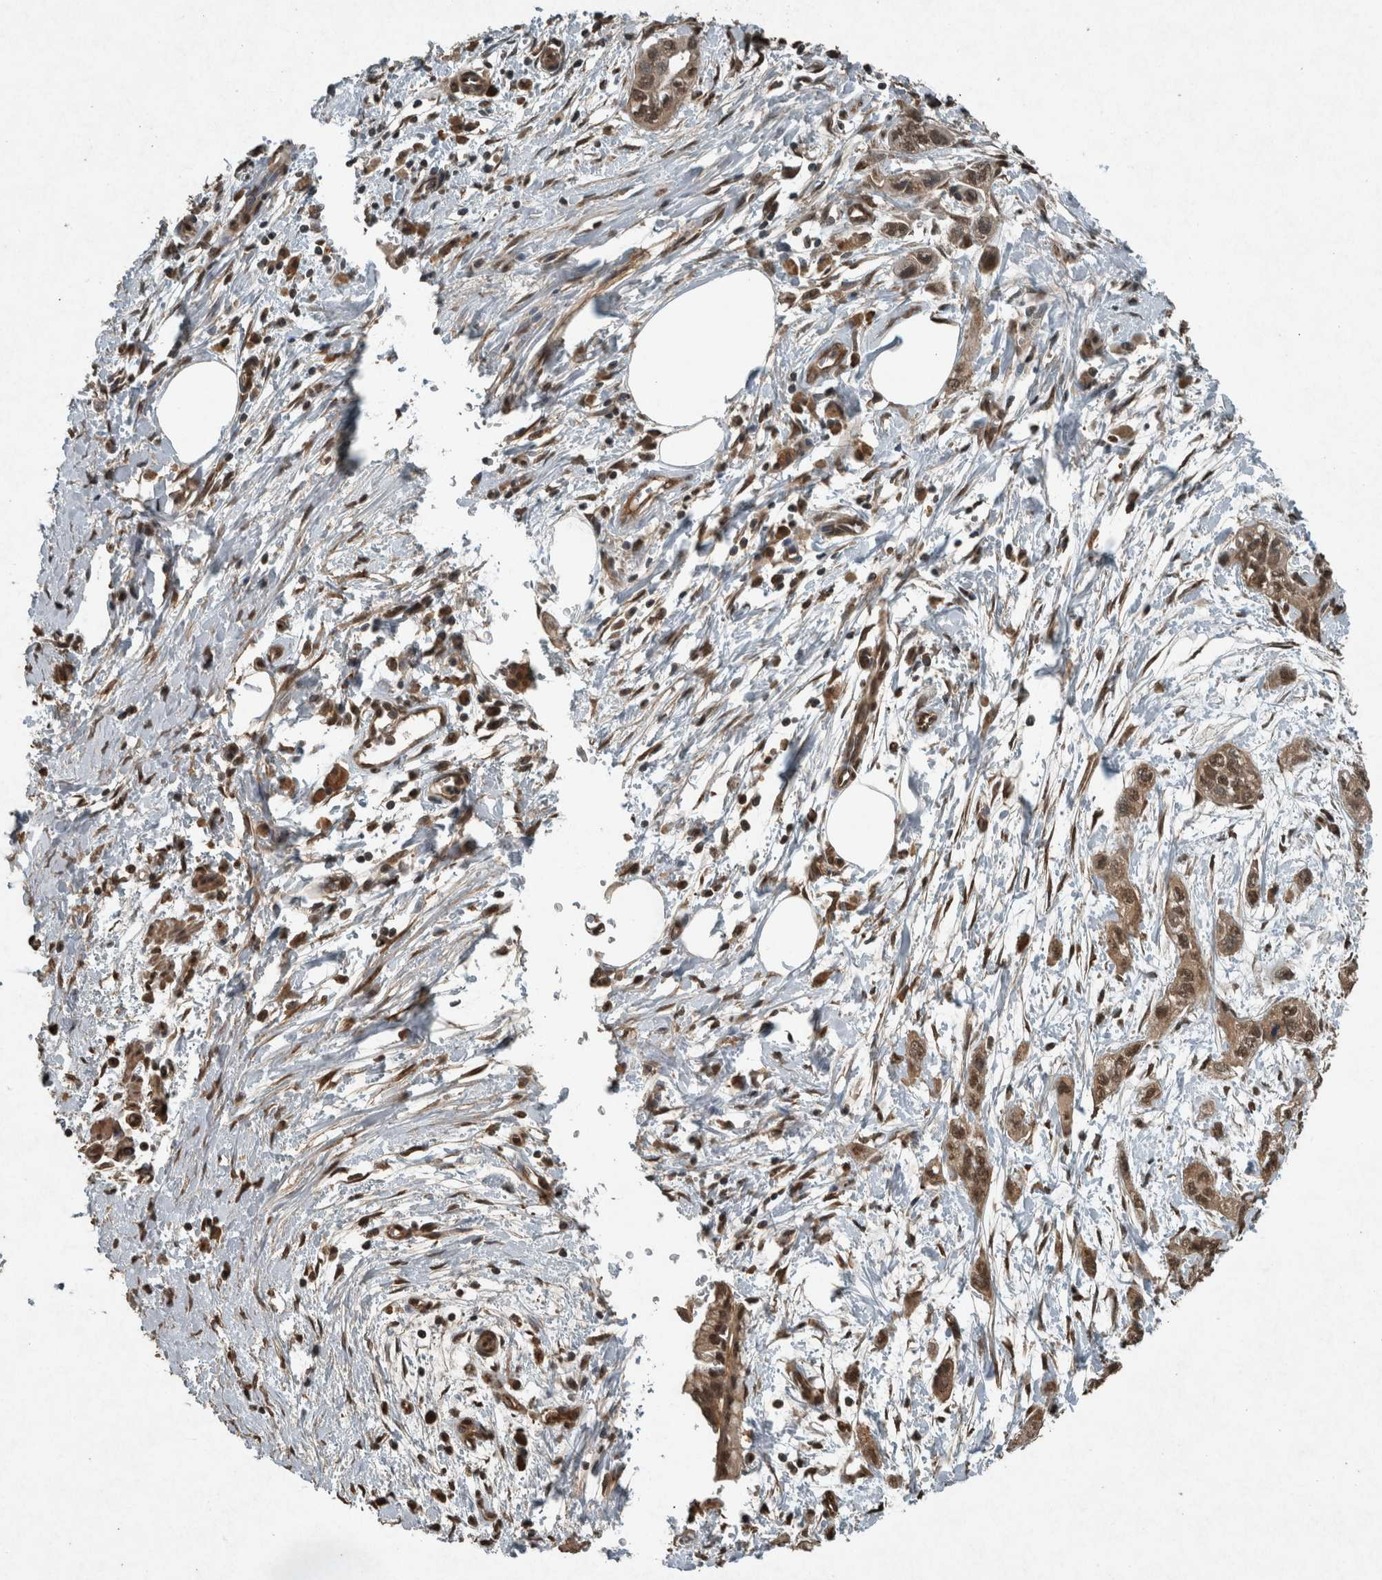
{"staining": {"intensity": "moderate", "quantity": ">75%", "location": "cytoplasmic/membranous,nuclear"}, "tissue": "pancreatic cancer", "cell_type": "Tumor cells", "image_type": "cancer", "snomed": [{"axis": "morphology", "description": "Adenocarcinoma, NOS"}, {"axis": "topography", "description": "Pancreas"}], "caption": "Immunohistochemical staining of human pancreatic adenocarcinoma shows moderate cytoplasmic/membranous and nuclear protein positivity in approximately >75% of tumor cells.", "gene": "ARHGEF12", "patient": {"sex": "male", "age": 74}}